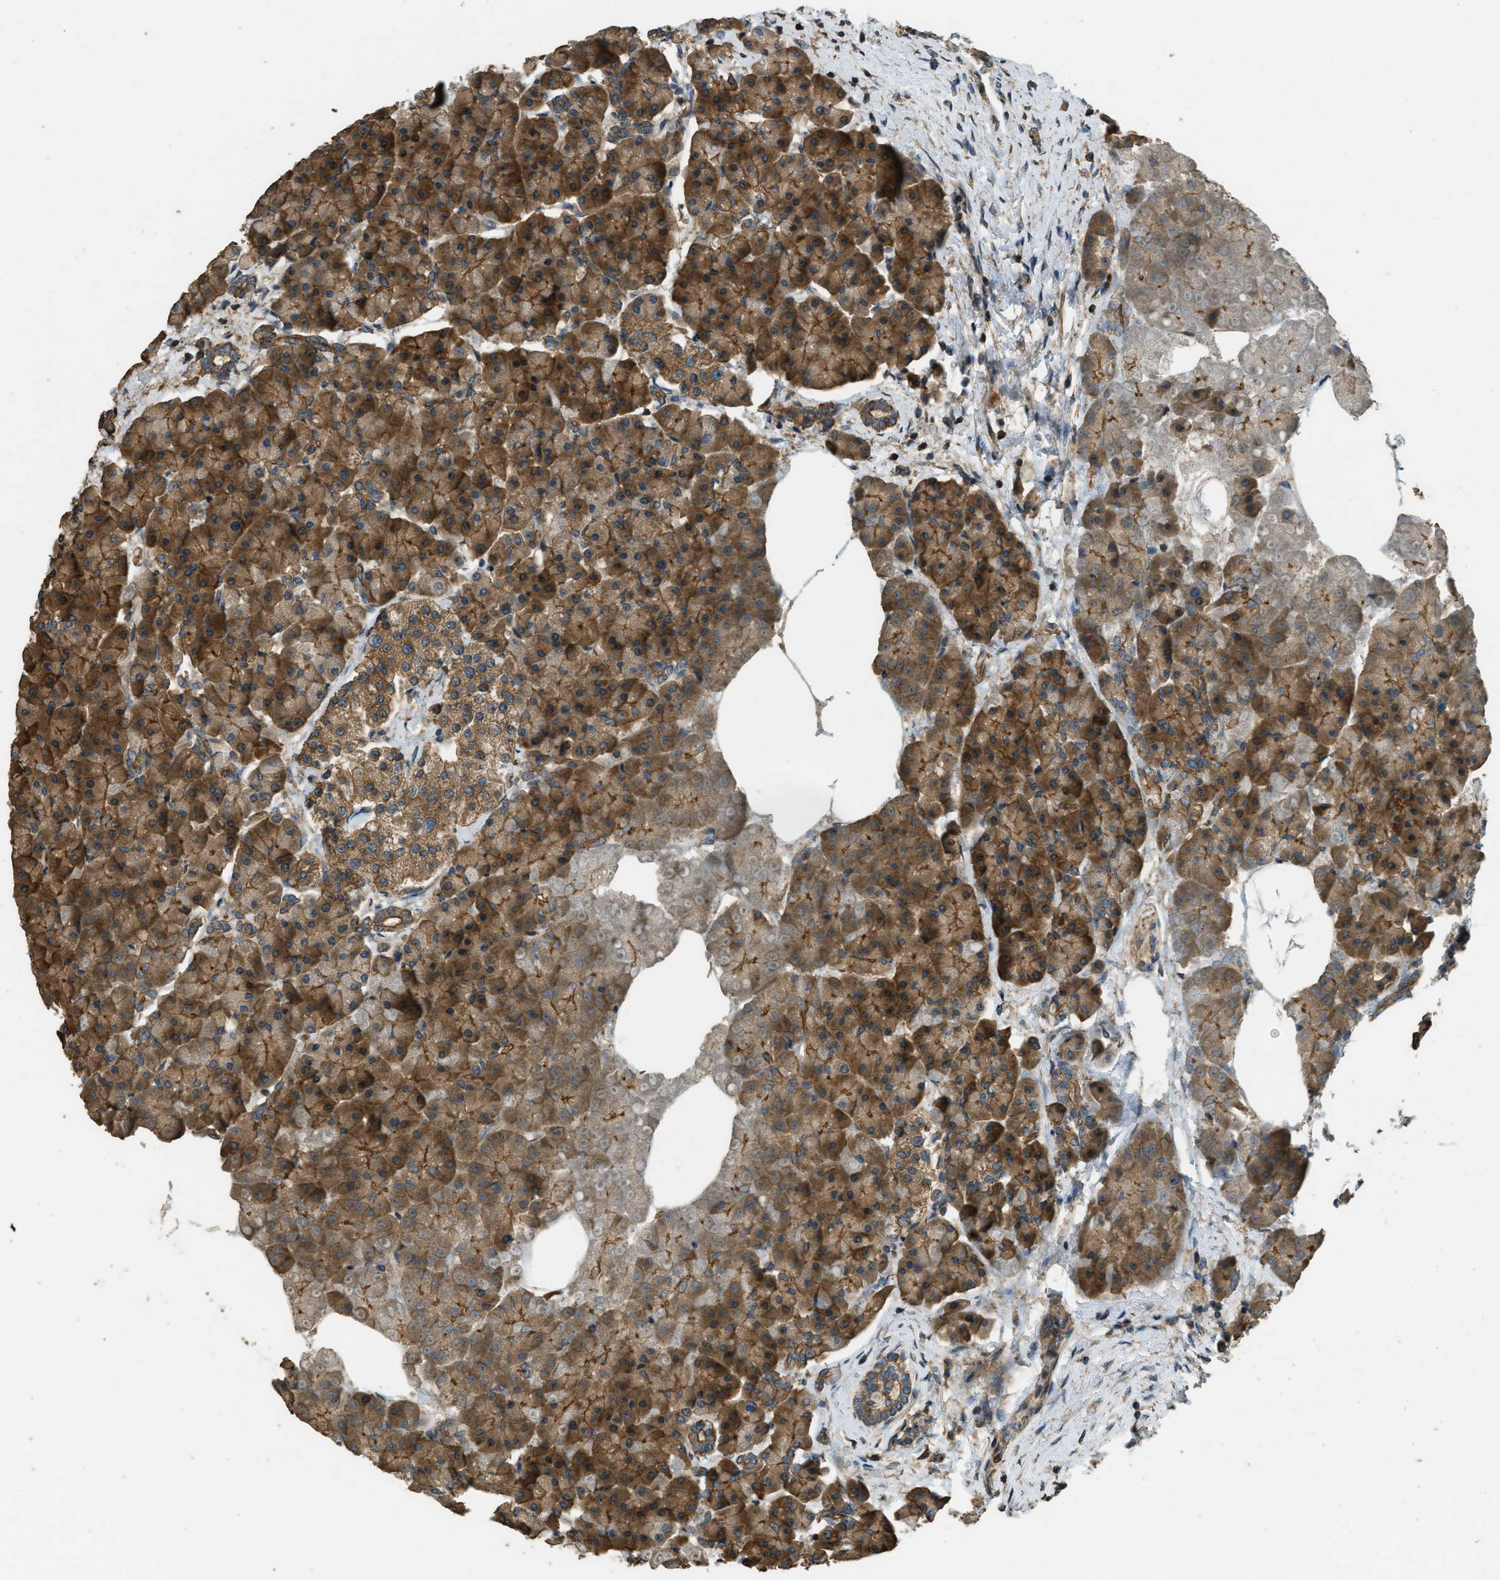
{"staining": {"intensity": "strong", "quantity": ">75%", "location": "cytoplasmic/membranous"}, "tissue": "pancreas", "cell_type": "Exocrine glandular cells", "image_type": "normal", "snomed": [{"axis": "morphology", "description": "Normal tissue, NOS"}, {"axis": "topography", "description": "Pancreas"}], "caption": "A brown stain shows strong cytoplasmic/membranous expression of a protein in exocrine glandular cells of benign pancreas. (DAB (3,3'-diaminobenzidine) IHC with brightfield microscopy, high magnification).", "gene": "MARS1", "patient": {"sex": "female", "age": 70}}